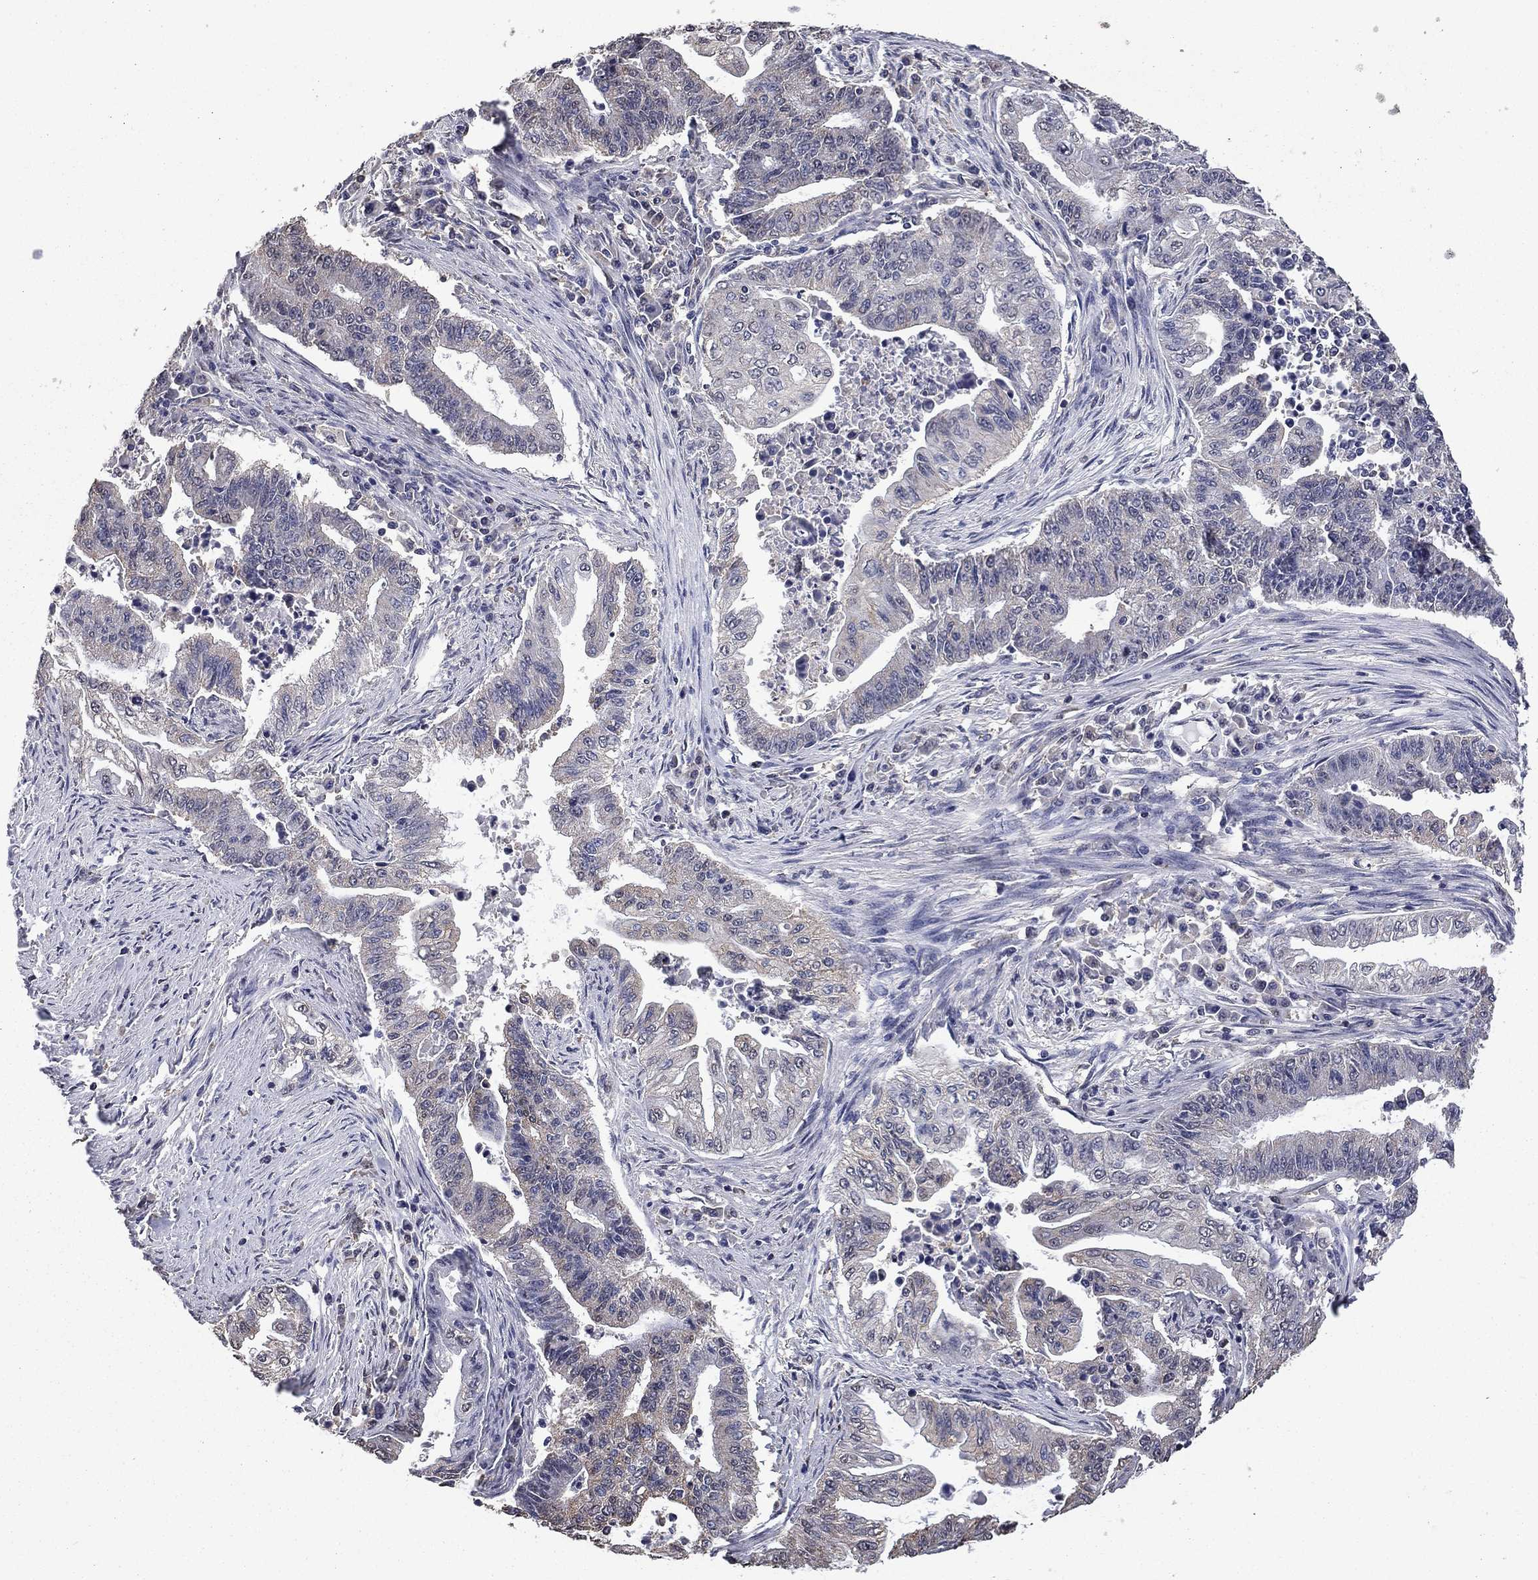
{"staining": {"intensity": "negative", "quantity": "none", "location": "none"}, "tissue": "endometrial cancer", "cell_type": "Tumor cells", "image_type": "cancer", "snomed": [{"axis": "morphology", "description": "Adenocarcinoma, NOS"}, {"axis": "topography", "description": "Uterus"}, {"axis": "topography", "description": "Endometrium"}], "caption": "A photomicrograph of human adenocarcinoma (endometrial) is negative for staining in tumor cells.", "gene": "MFAP3L", "patient": {"sex": "female", "age": 54}}